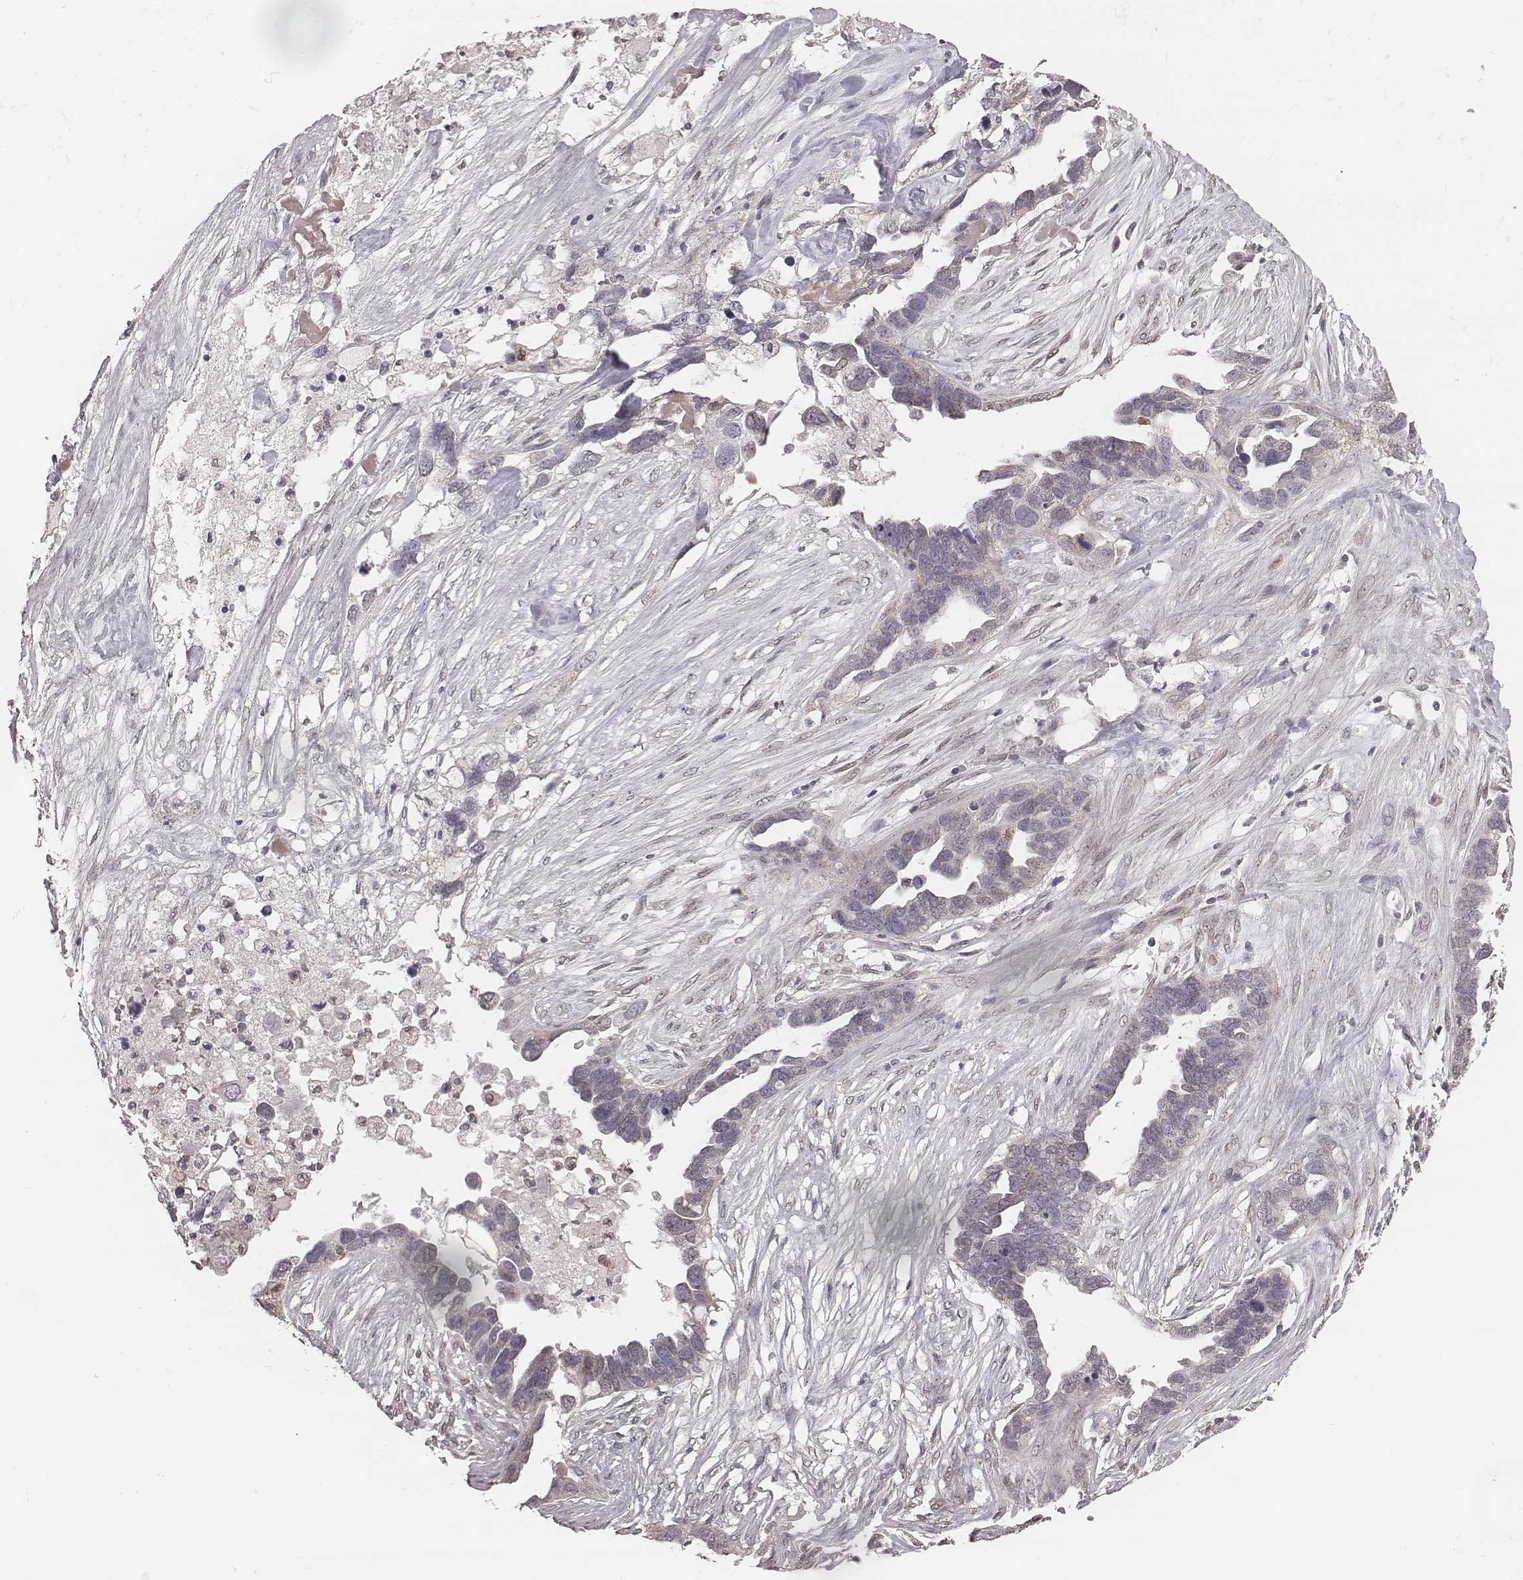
{"staining": {"intensity": "negative", "quantity": "none", "location": "none"}, "tissue": "ovarian cancer", "cell_type": "Tumor cells", "image_type": "cancer", "snomed": [{"axis": "morphology", "description": "Cystadenocarcinoma, serous, NOS"}, {"axis": "topography", "description": "Ovary"}], "caption": "Ovarian cancer was stained to show a protein in brown. There is no significant expression in tumor cells.", "gene": "SLC7A4", "patient": {"sex": "female", "age": 54}}